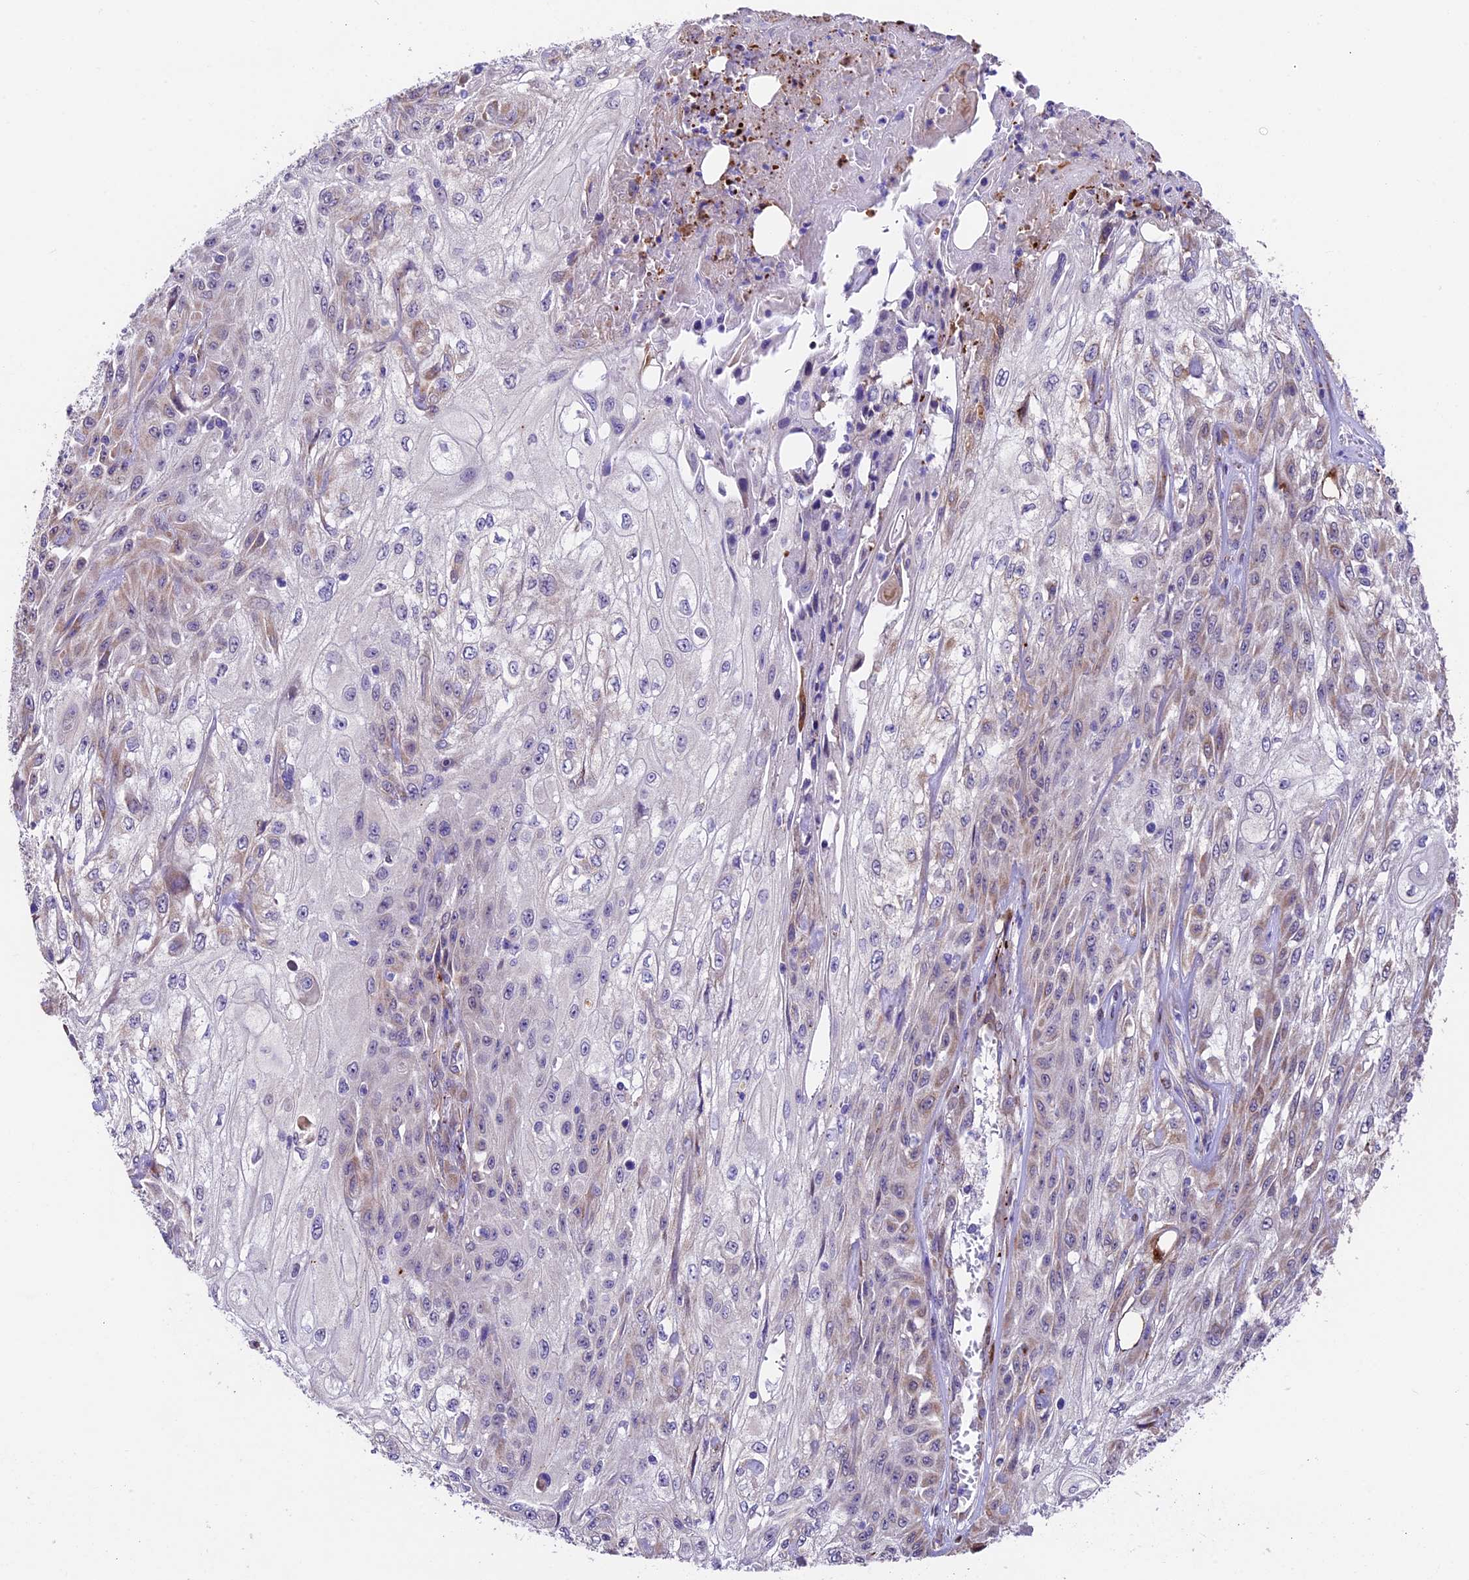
{"staining": {"intensity": "weak", "quantity": "<25%", "location": "cytoplasmic/membranous"}, "tissue": "skin cancer", "cell_type": "Tumor cells", "image_type": "cancer", "snomed": [{"axis": "morphology", "description": "Squamous cell carcinoma, NOS"}, {"axis": "morphology", "description": "Squamous cell carcinoma, metastatic, NOS"}, {"axis": "topography", "description": "Skin"}, {"axis": "topography", "description": "Lymph node"}], "caption": "Histopathology image shows no significant protein expression in tumor cells of skin cancer (metastatic squamous cell carcinoma).", "gene": "LSM7", "patient": {"sex": "male", "age": 75}}